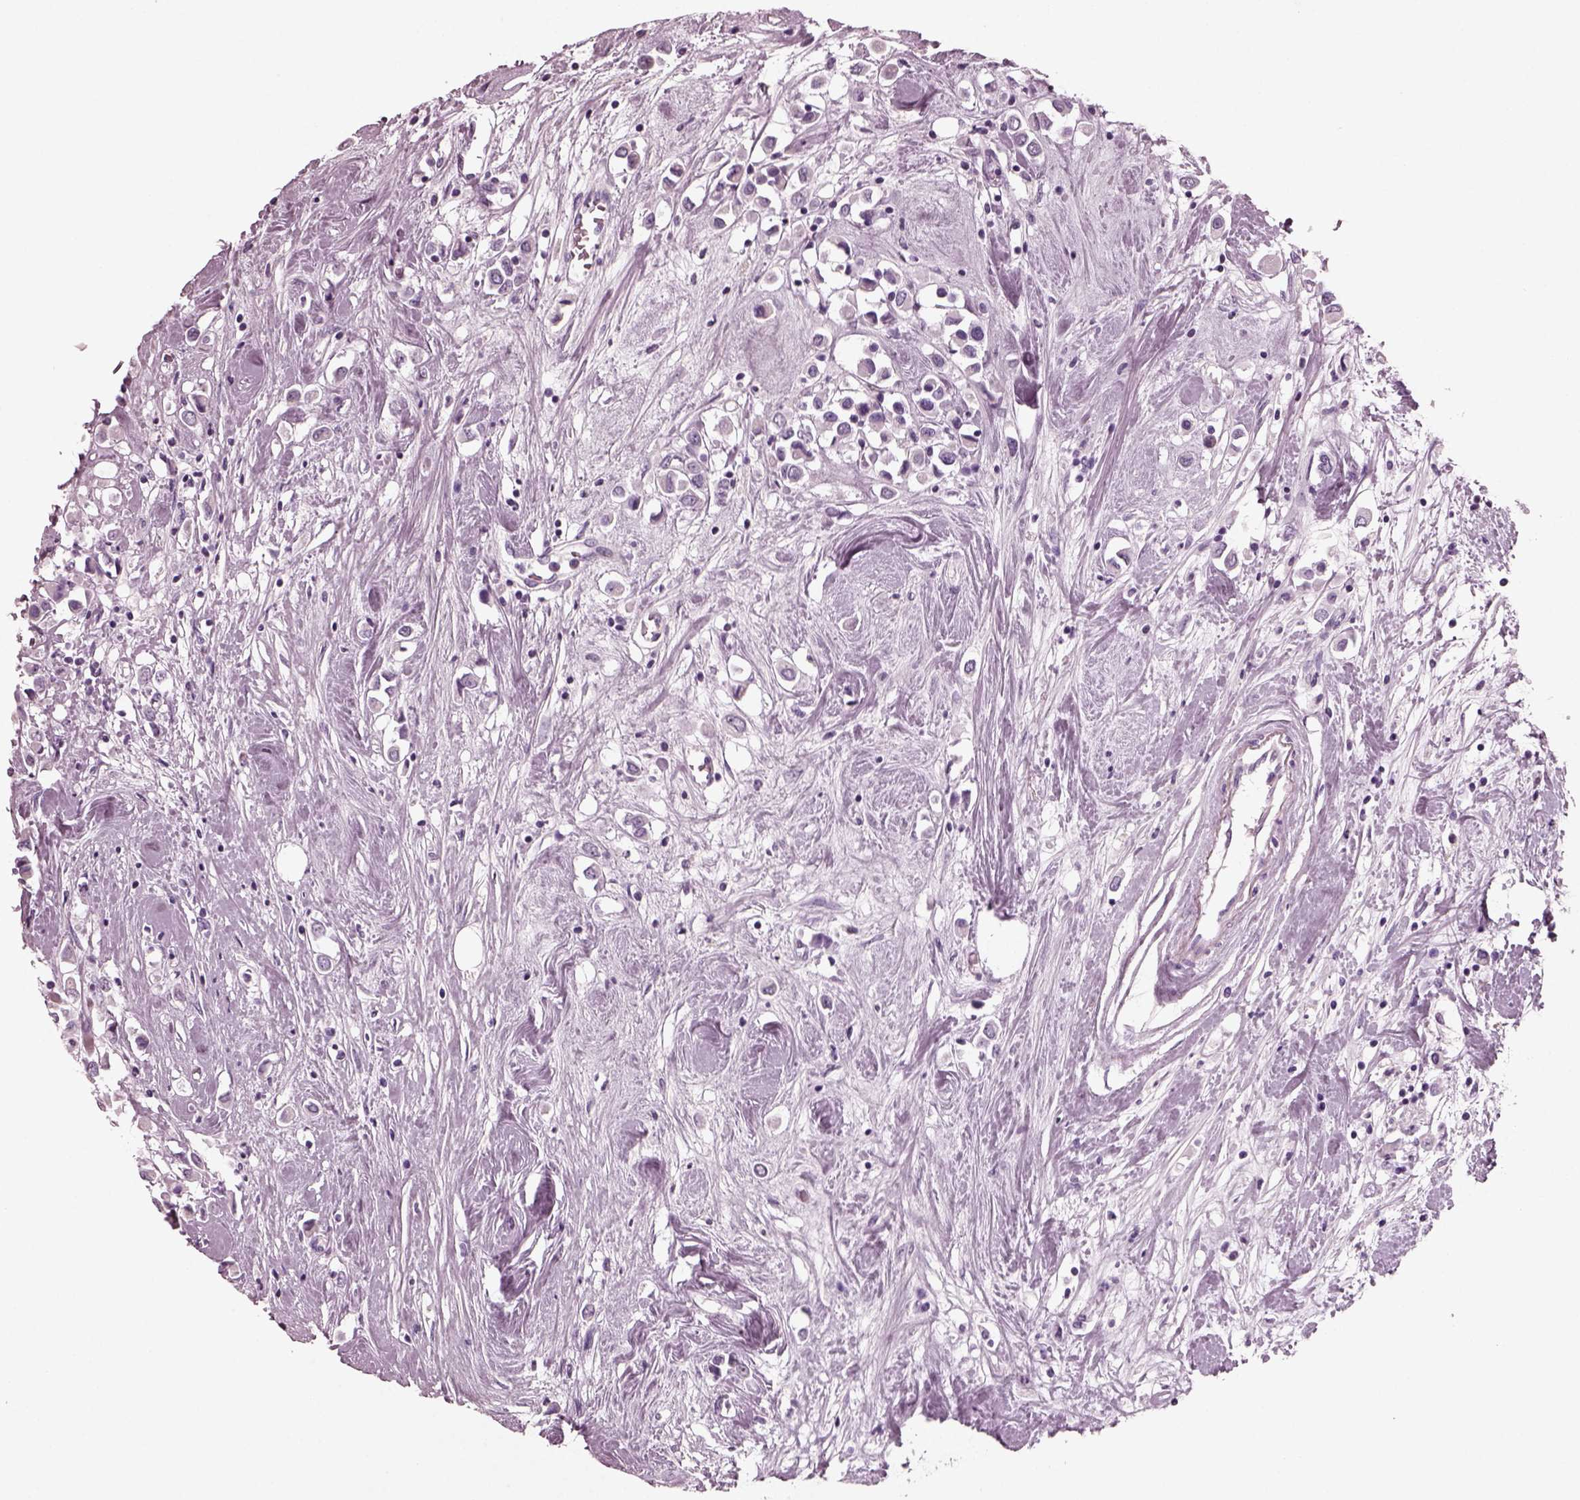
{"staining": {"intensity": "negative", "quantity": "none", "location": "none"}, "tissue": "breast cancer", "cell_type": "Tumor cells", "image_type": "cancer", "snomed": [{"axis": "morphology", "description": "Duct carcinoma"}, {"axis": "topography", "description": "Breast"}], "caption": "A histopathology image of breast cancer (infiltrating ductal carcinoma) stained for a protein displays no brown staining in tumor cells. (Brightfield microscopy of DAB (3,3'-diaminobenzidine) IHC at high magnification).", "gene": "RCVRN", "patient": {"sex": "female", "age": 61}}